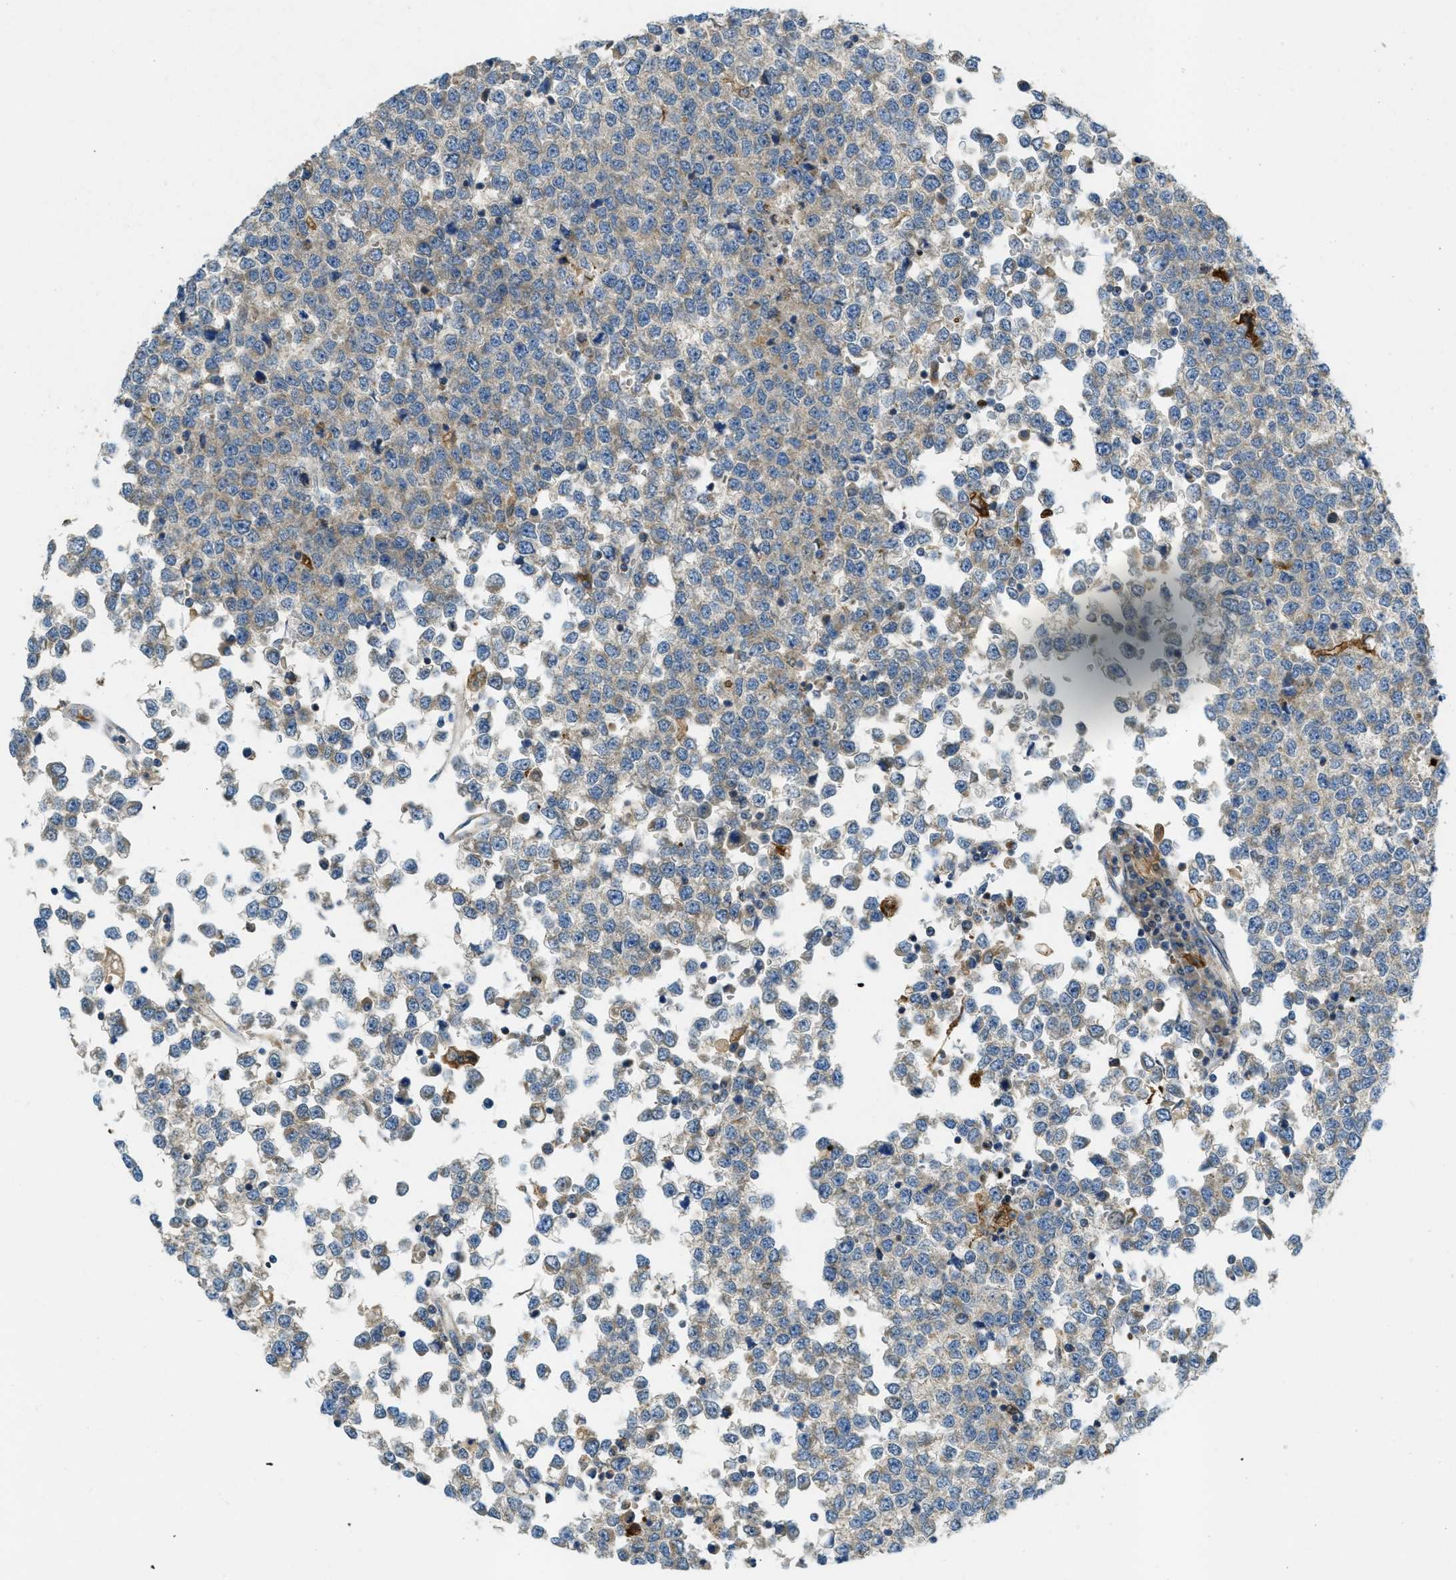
{"staining": {"intensity": "weak", "quantity": "25%-75%", "location": "cytoplasmic/membranous"}, "tissue": "testis cancer", "cell_type": "Tumor cells", "image_type": "cancer", "snomed": [{"axis": "morphology", "description": "Seminoma, NOS"}, {"axis": "topography", "description": "Testis"}], "caption": "Immunohistochemical staining of human testis seminoma shows low levels of weak cytoplasmic/membranous positivity in approximately 25%-75% of tumor cells.", "gene": "RFFL", "patient": {"sex": "male", "age": 65}}